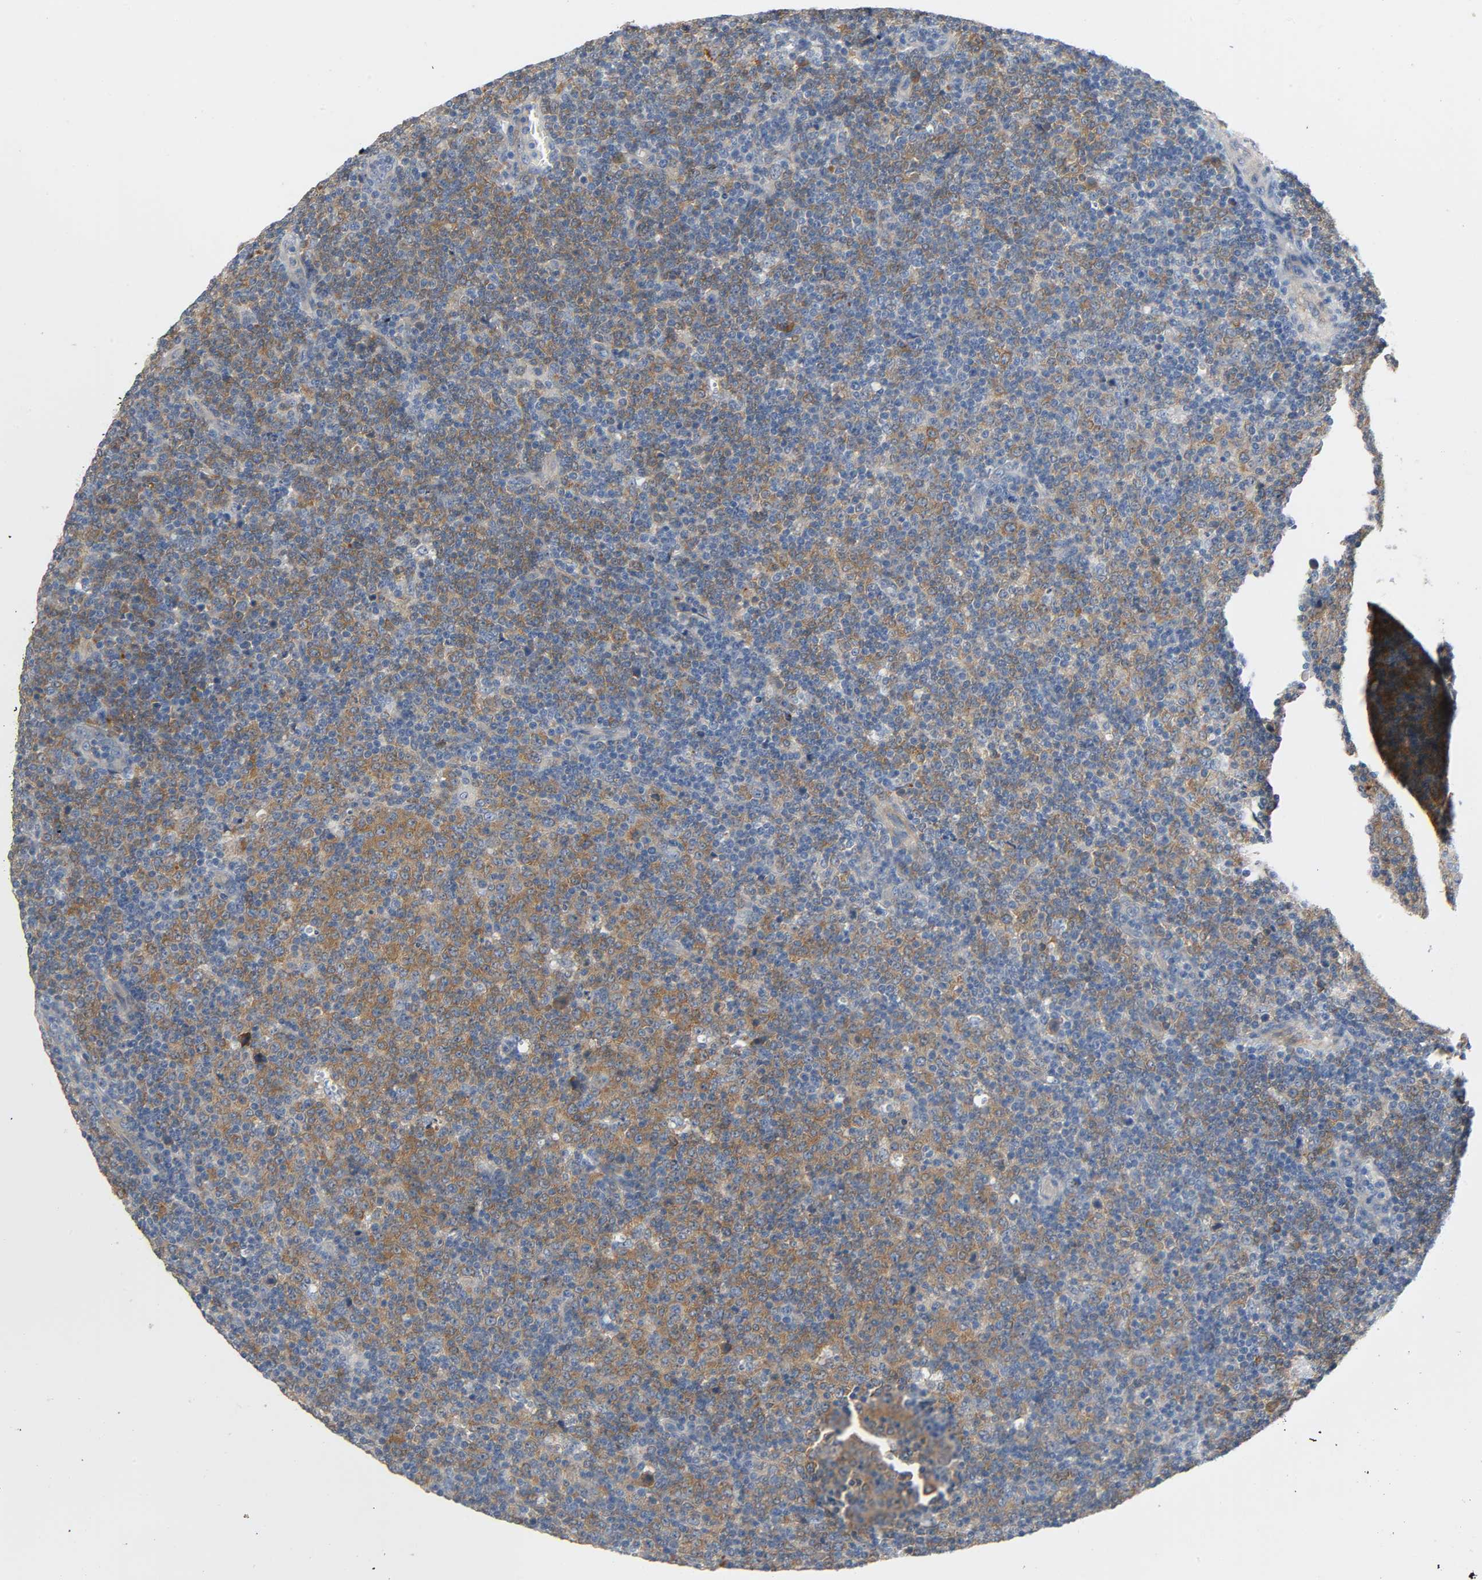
{"staining": {"intensity": "moderate", "quantity": ">75%", "location": "cytoplasmic/membranous"}, "tissue": "lymphoma", "cell_type": "Tumor cells", "image_type": "cancer", "snomed": [{"axis": "morphology", "description": "Malignant lymphoma, non-Hodgkin's type, Low grade"}, {"axis": "topography", "description": "Lymph node"}], "caption": "Immunohistochemical staining of human lymphoma shows medium levels of moderate cytoplasmic/membranous protein positivity in about >75% of tumor cells.", "gene": "ARPC1A", "patient": {"sex": "male", "age": 70}}